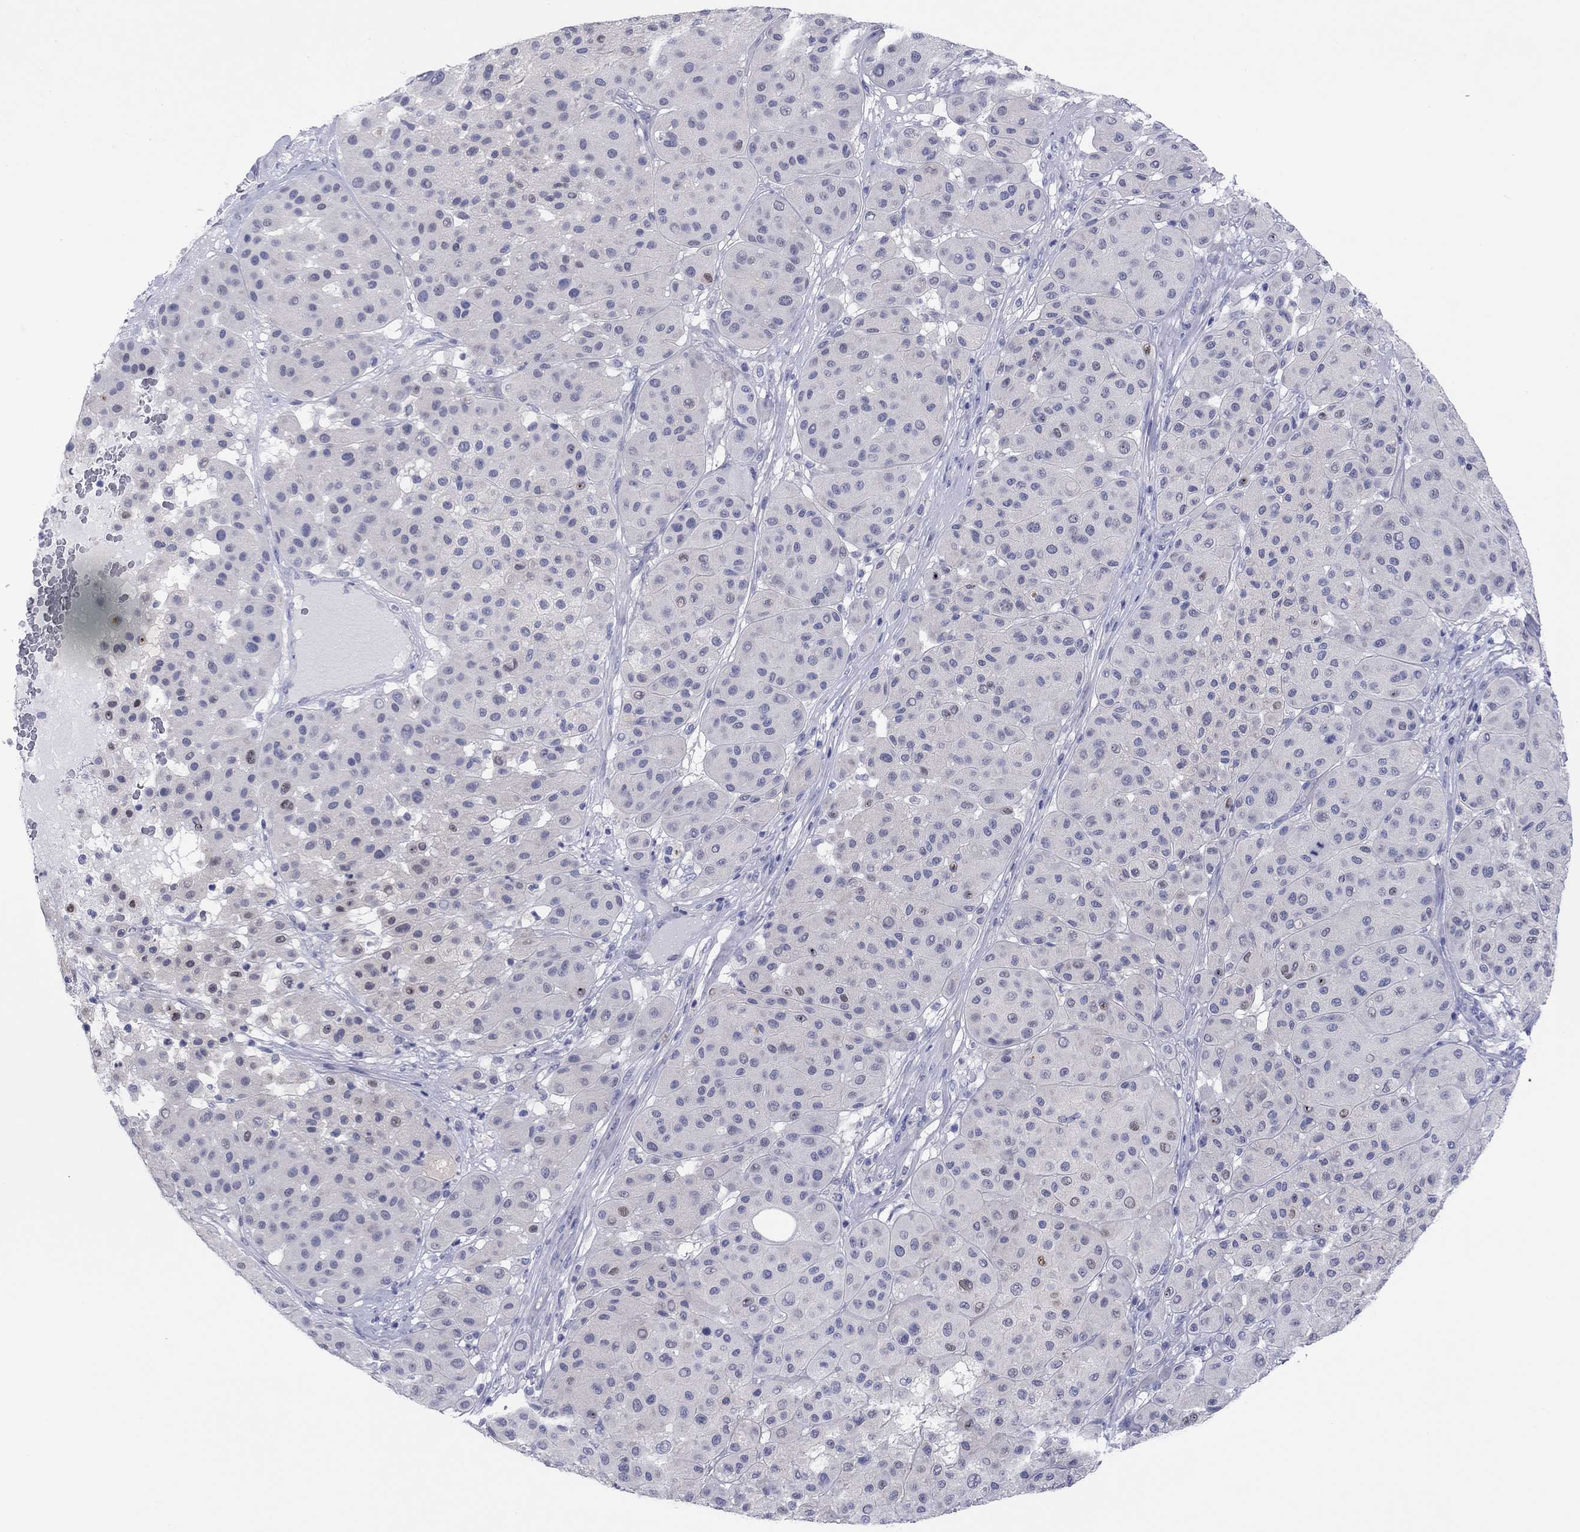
{"staining": {"intensity": "negative", "quantity": "none", "location": "none"}, "tissue": "melanoma", "cell_type": "Tumor cells", "image_type": "cancer", "snomed": [{"axis": "morphology", "description": "Malignant melanoma, Metastatic site"}, {"axis": "topography", "description": "Smooth muscle"}], "caption": "An image of malignant melanoma (metastatic site) stained for a protein exhibits no brown staining in tumor cells.", "gene": "CPNE6", "patient": {"sex": "male", "age": 41}}